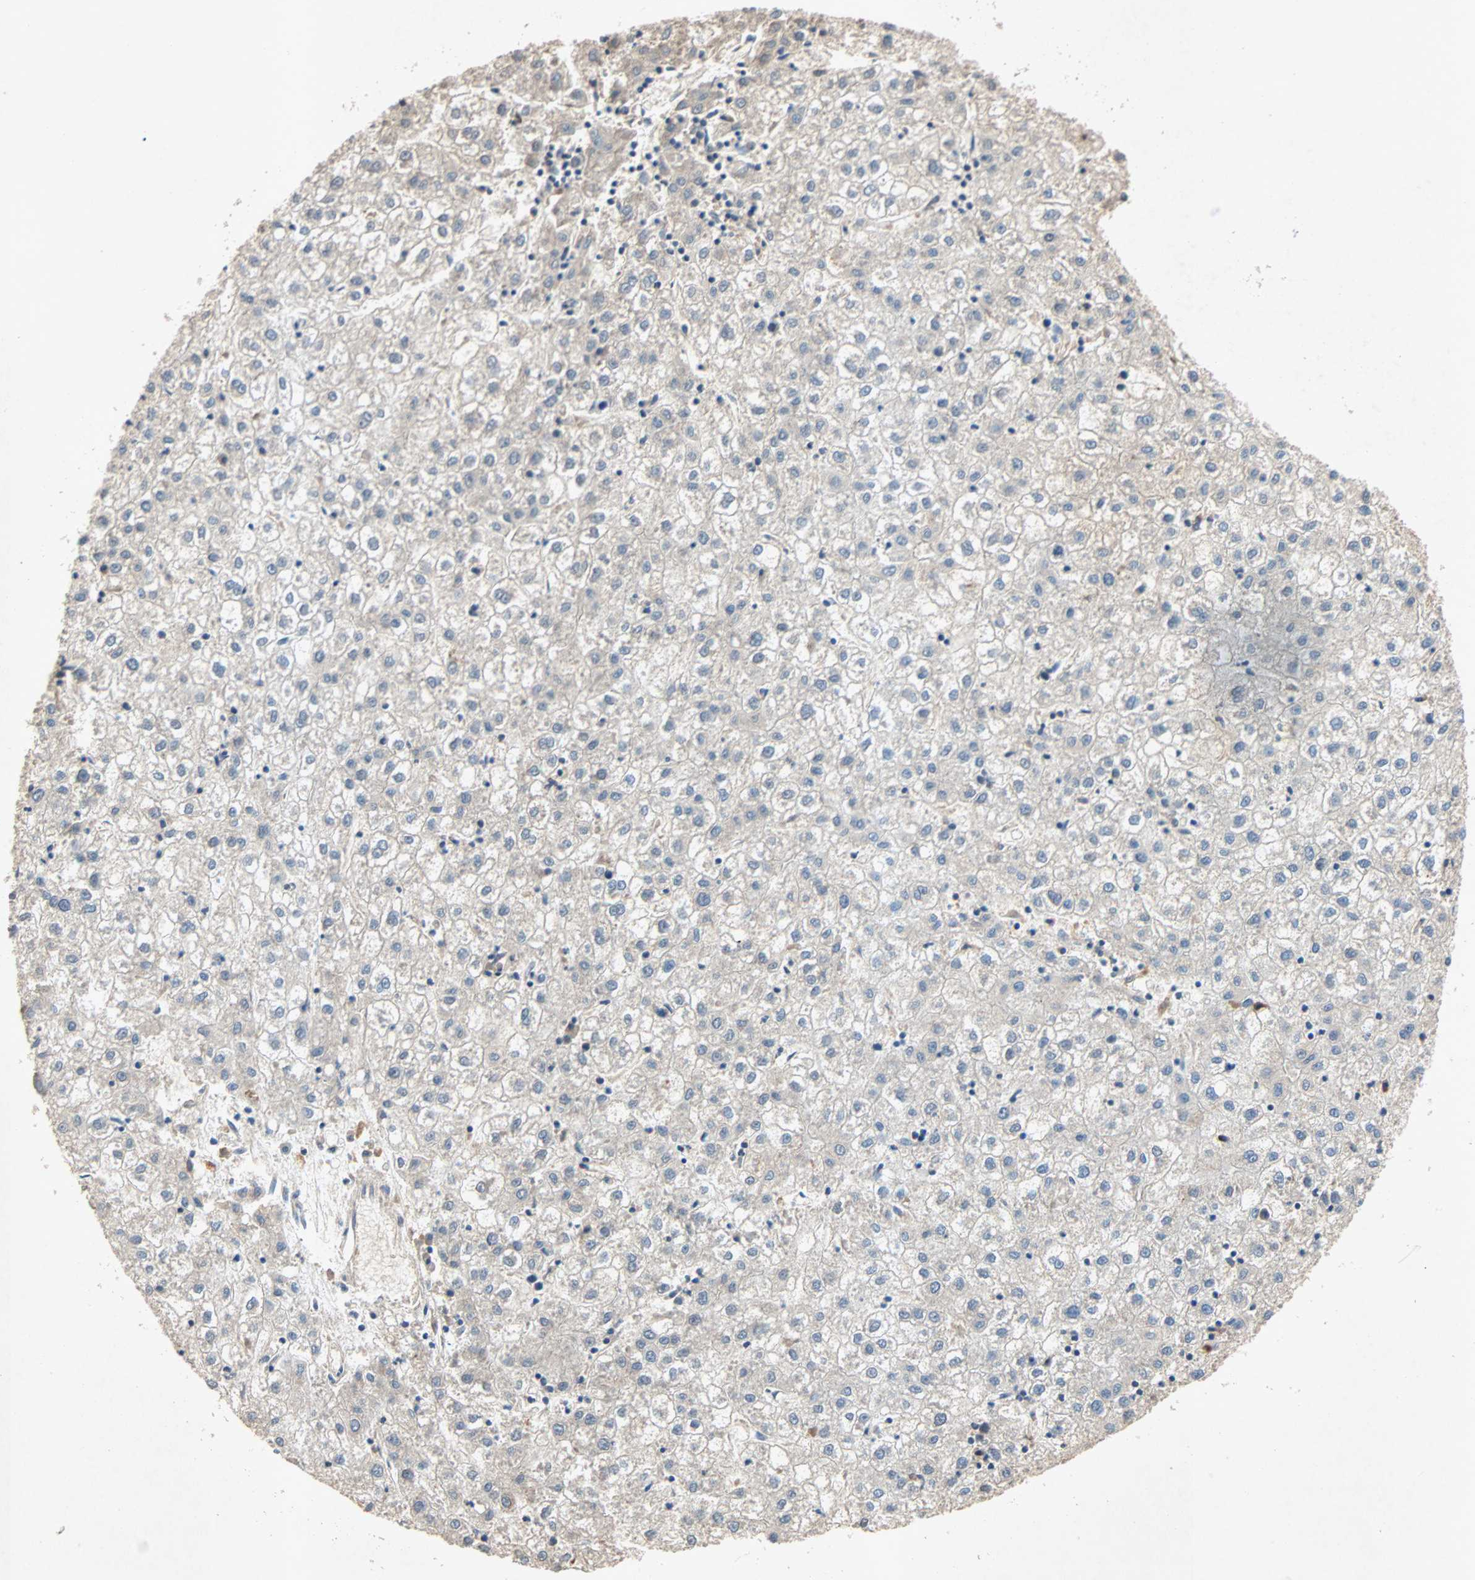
{"staining": {"intensity": "weak", "quantity": "25%-75%", "location": "cytoplasmic/membranous"}, "tissue": "liver cancer", "cell_type": "Tumor cells", "image_type": "cancer", "snomed": [{"axis": "morphology", "description": "Carcinoma, Hepatocellular, NOS"}, {"axis": "topography", "description": "Liver"}], "caption": "The image exhibits staining of hepatocellular carcinoma (liver), revealing weak cytoplasmic/membranous protein staining (brown color) within tumor cells.", "gene": "XYLT1", "patient": {"sex": "male", "age": 72}}